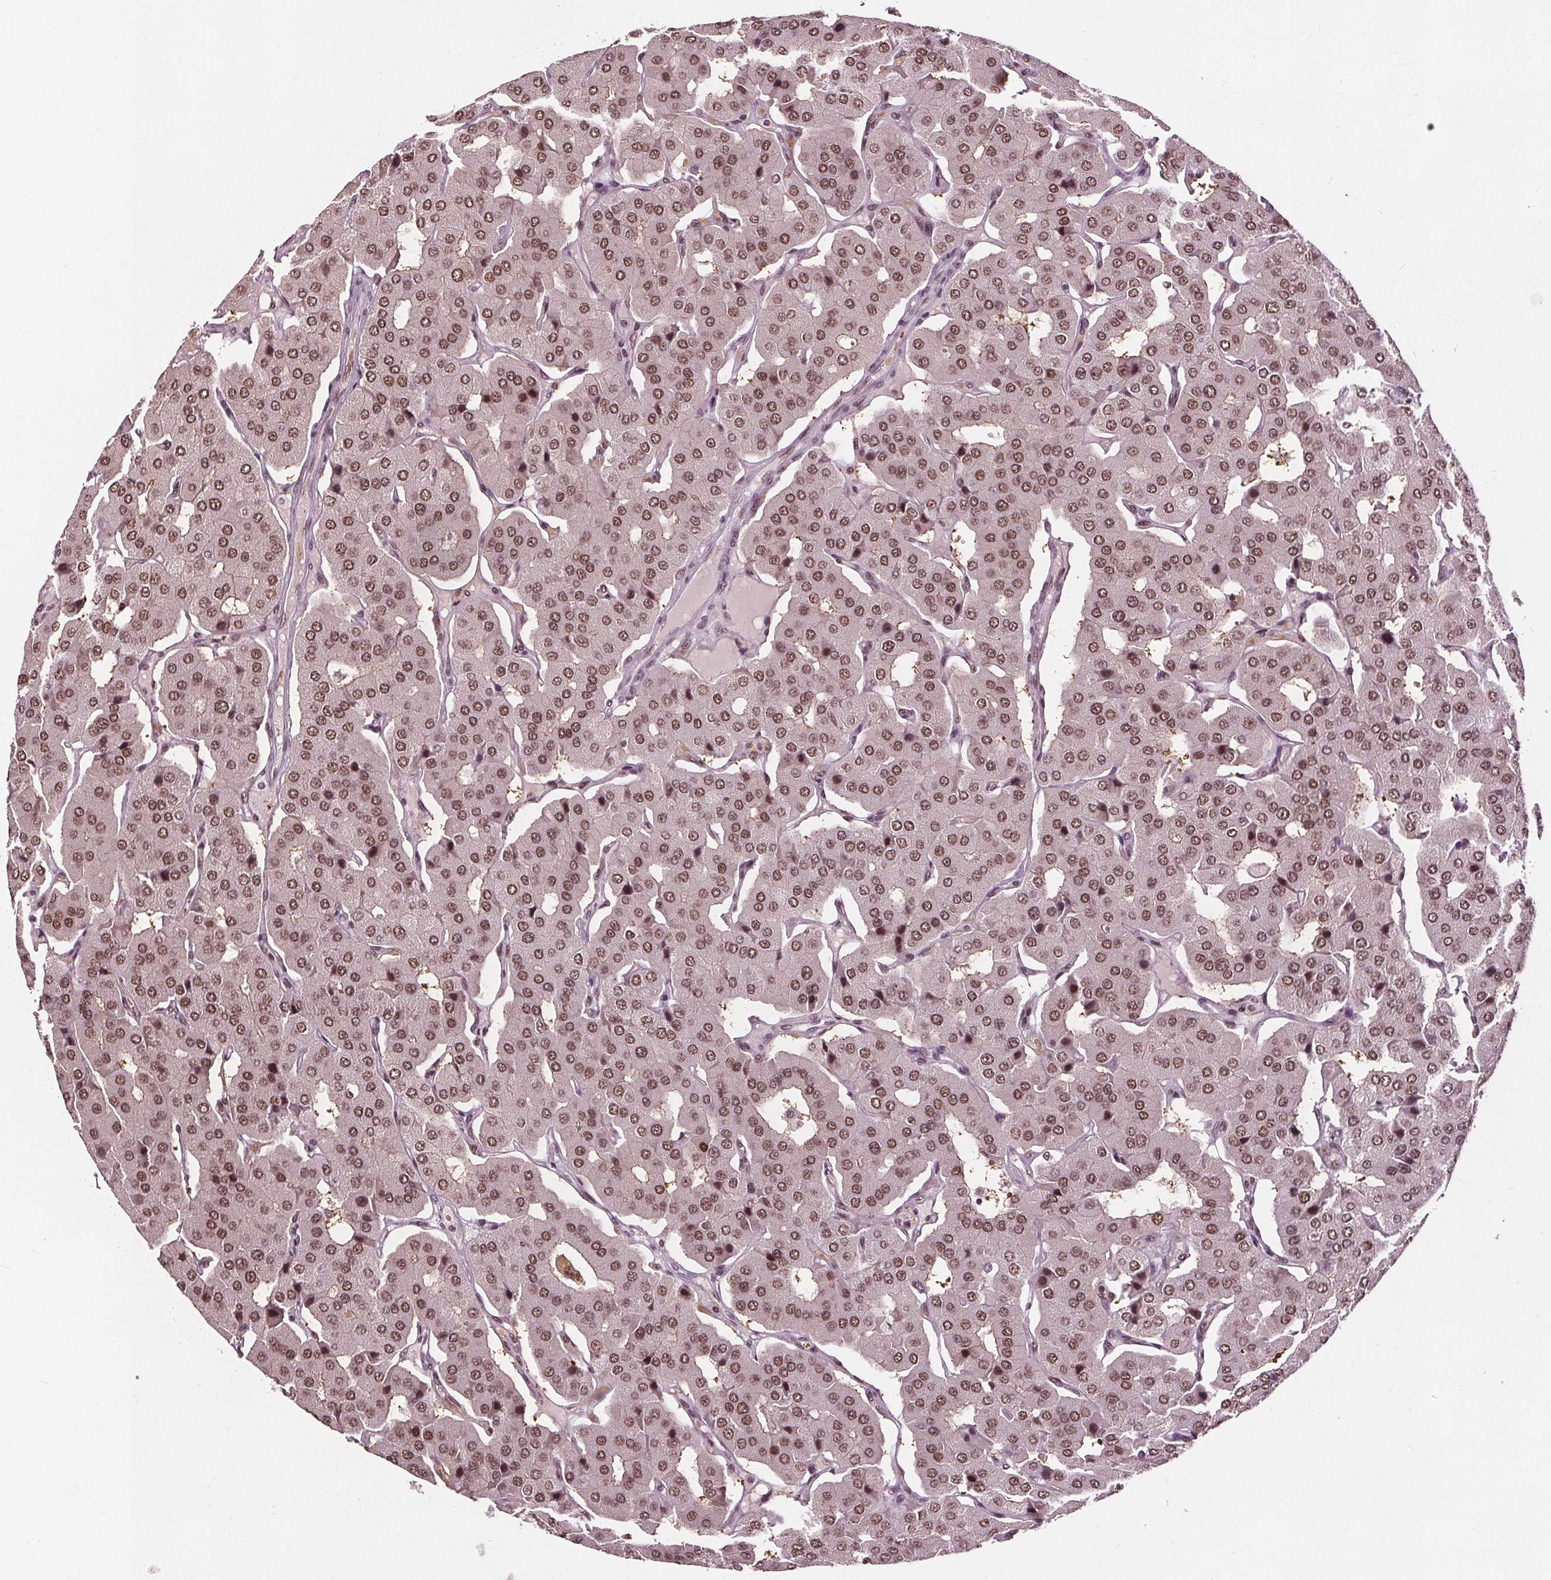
{"staining": {"intensity": "moderate", "quantity": ">75%", "location": "nuclear"}, "tissue": "parathyroid gland", "cell_type": "Glandular cells", "image_type": "normal", "snomed": [{"axis": "morphology", "description": "Normal tissue, NOS"}, {"axis": "morphology", "description": "Adenoma, NOS"}, {"axis": "topography", "description": "Parathyroid gland"}], "caption": "This image reveals benign parathyroid gland stained with immunohistochemistry (IHC) to label a protein in brown. The nuclear of glandular cells show moderate positivity for the protein. Nuclei are counter-stained blue.", "gene": "IWS1", "patient": {"sex": "female", "age": 86}}